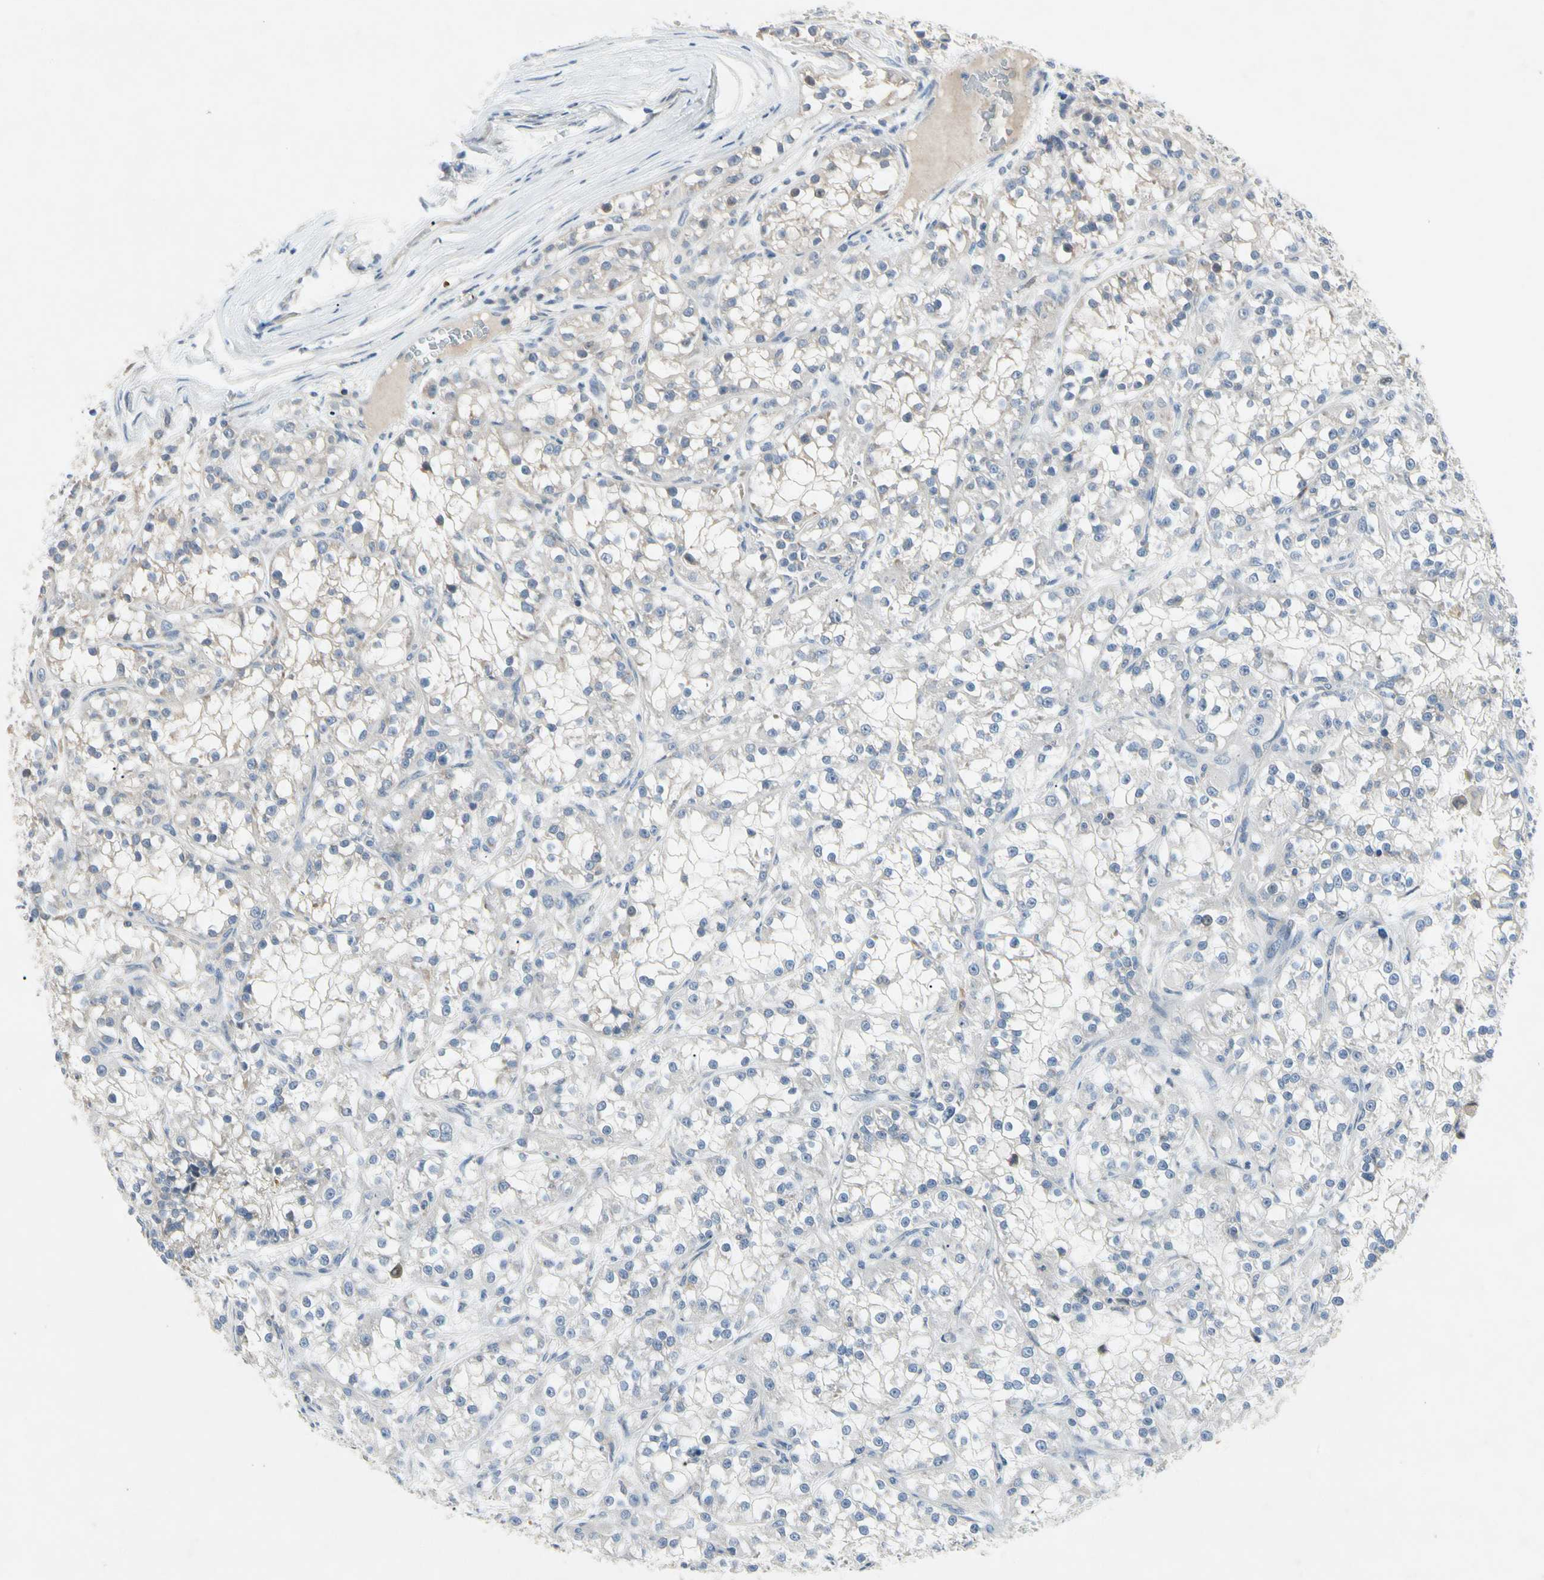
{"staining": {"intensity": "negative", "quantity": "none", "location": "none"}, "tissue": "renal cancer", "cell_type": "Tumor cells", "image_type": "cancer", "snomed": [{"axis": "morphology", "description": "Adenocarcinoma, NOS"}, {"axis": "topography", "description": "Kidney"}], "caption": "A high-resolution histopathology image shows IHC staining of renal adenocarcinoma, which reveals no significant staining in tumor cells.", "gene": "GAS6", "patient": {"sex": "female", "age": 52}}